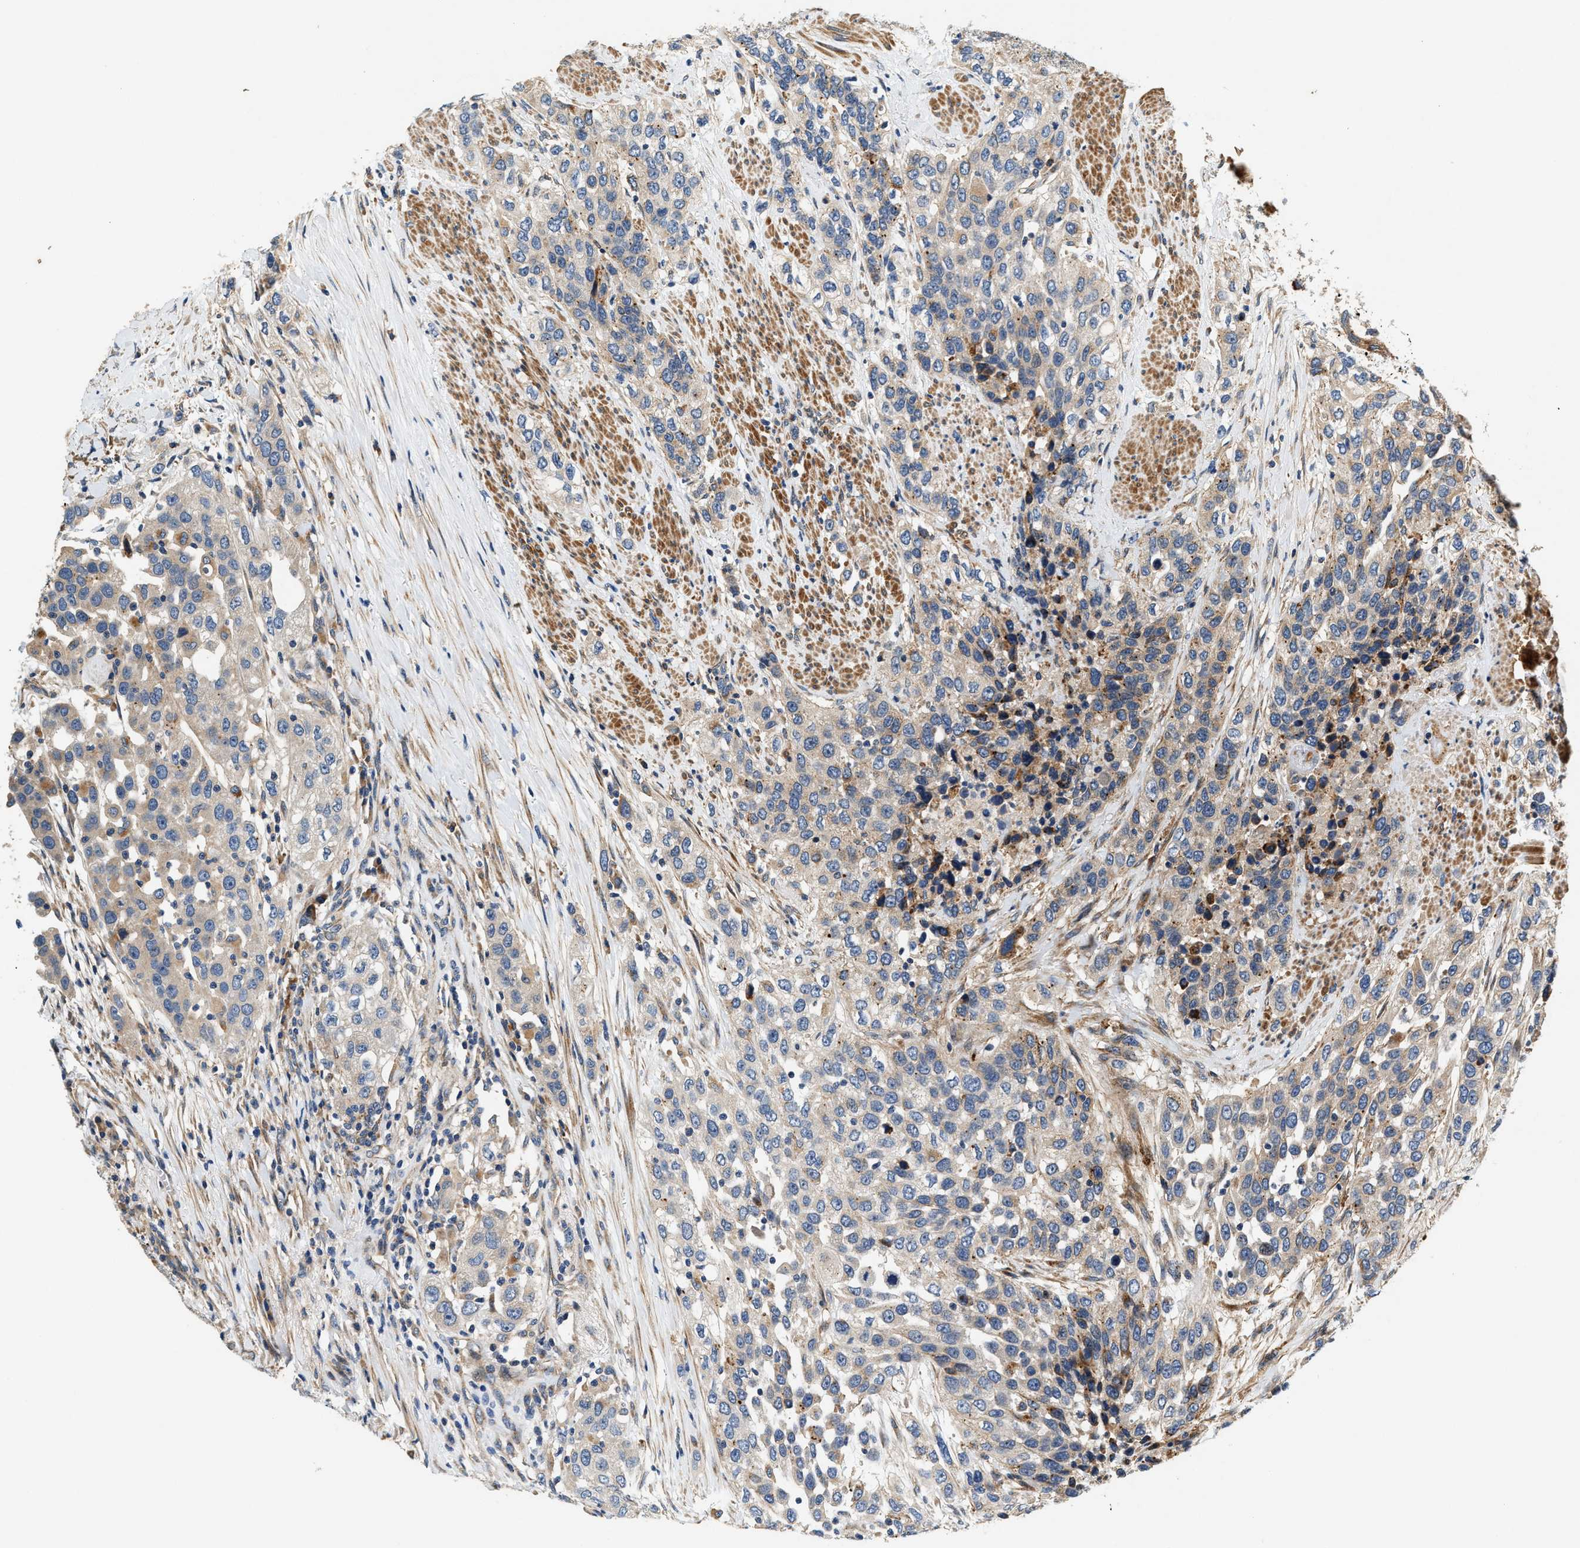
{"staining": {"intensity": "weak", "quantity": "25%-75%", "location": "cytoplasmic/membranous"}, "tissue": "urothelial cancer", "cell_type": "Tumor cells", "image_type": "cancer", "snomed": [{"axis": "morphology", "description": "Urothelial carcinoma, High grade"}, {"axis": "topography", "description": "Urinary bladder"}], "caption": "Brown immunohistochemical staining in human urothelial carcinoma (high-grade) exhibits weak cytoplasmic/membranous expression in approximately 25%-75% of tumor cells.", "gene": "DUSP10", "patient": {"sex": "female", "age": 80}}